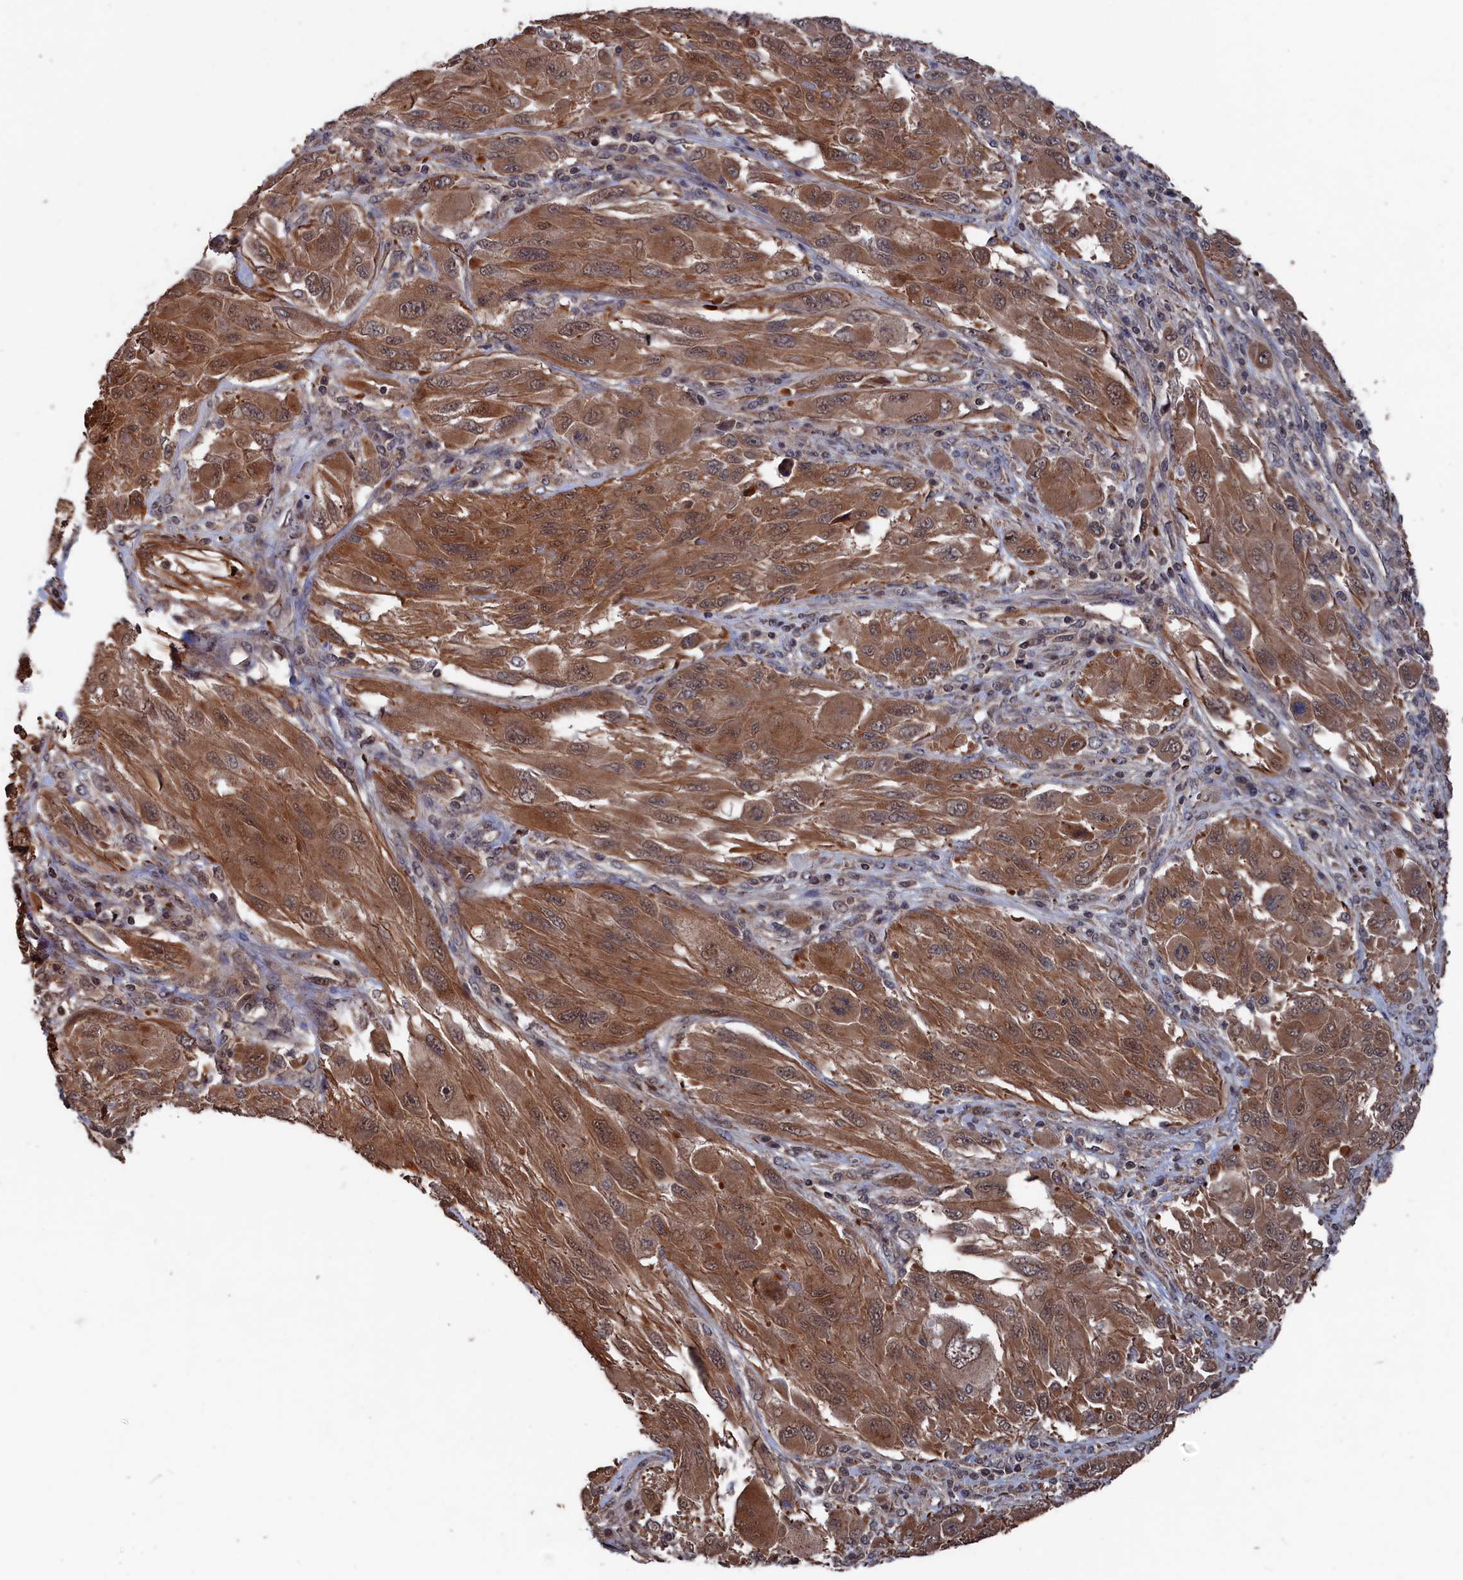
{"staining": {"intensity": "moderate", "quantity": ">75%", "location": "cytoplasmic/membranous,nuclear"}, "tissue": "melanoma", "cell_type": "Tumor cells", "image_type": "cancer", "snomed": [{"axis": "morphology", "description": "Malignant melanoma, NOS"}, {"axis": "topography", "description": "Skin"}], "caption": "Approximately >75% of tumor cells in human melanoma exhibit moderate cytoplasmic/membranous and nuclear protein expression as visualized by brown immunohistochemical staining.", "gene": "PDE12", "patient": {"sex": "female", "age": 91}}